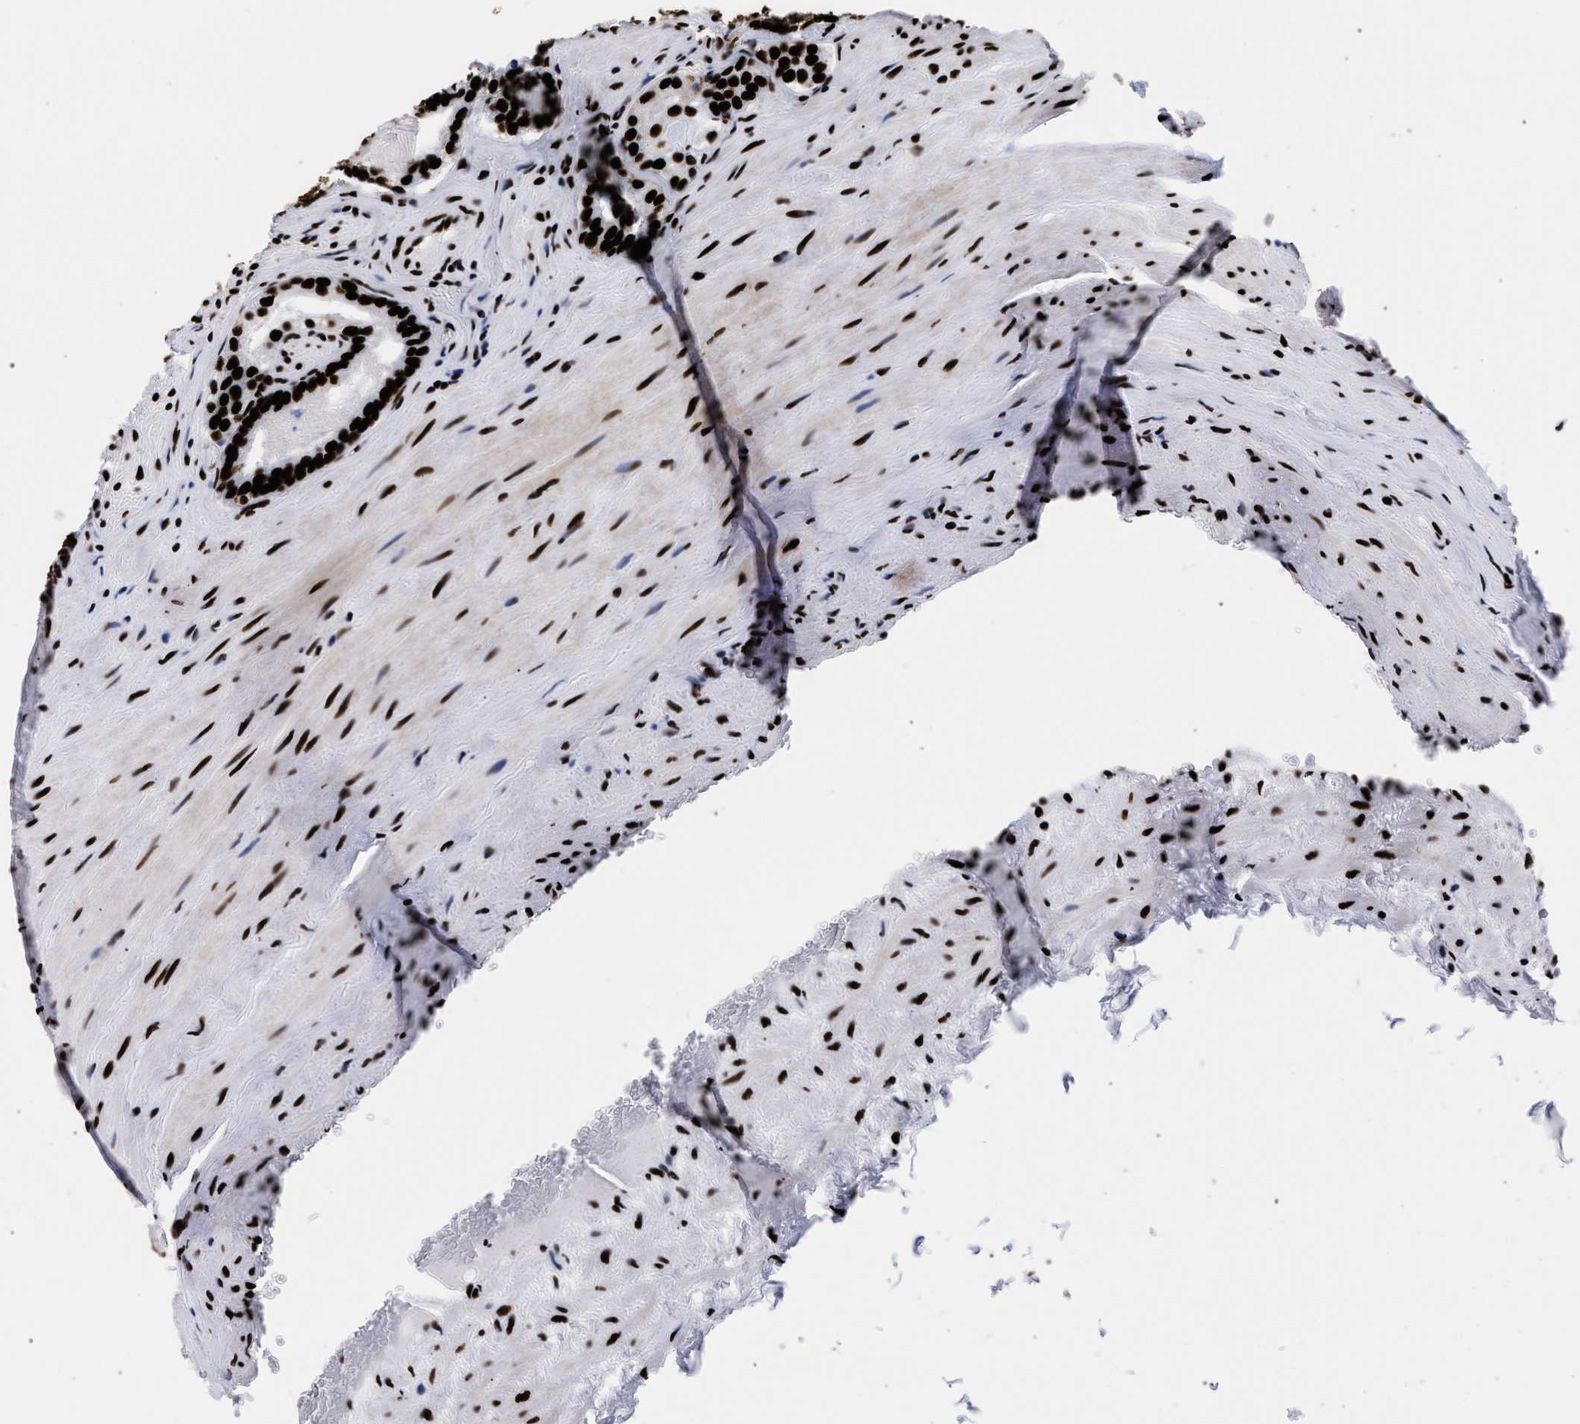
{"staining": {"intensity": "strong", "quantity": ">75%", "location": "cytoplasmic/membranous,nuclear"}, "tissue": "prostate cancer", "cell_type": "Tumor cells", "image_type": "cancer", "snomed": [{"axis": "morphology", "description": "Adenocarcinoma, Low grade"}, {"axis": "topography", "description": "Prostate"}], "caption": "Prostate cancer (adenocarcinoma (low-grade)) stained with immunohistochemistry shows strong cytoplasmic/membranous and nuclear positivity in about >75% of tumor cells.", "gene": "HNRNPA1", "patient": {"sex": "male", "age": 59}}